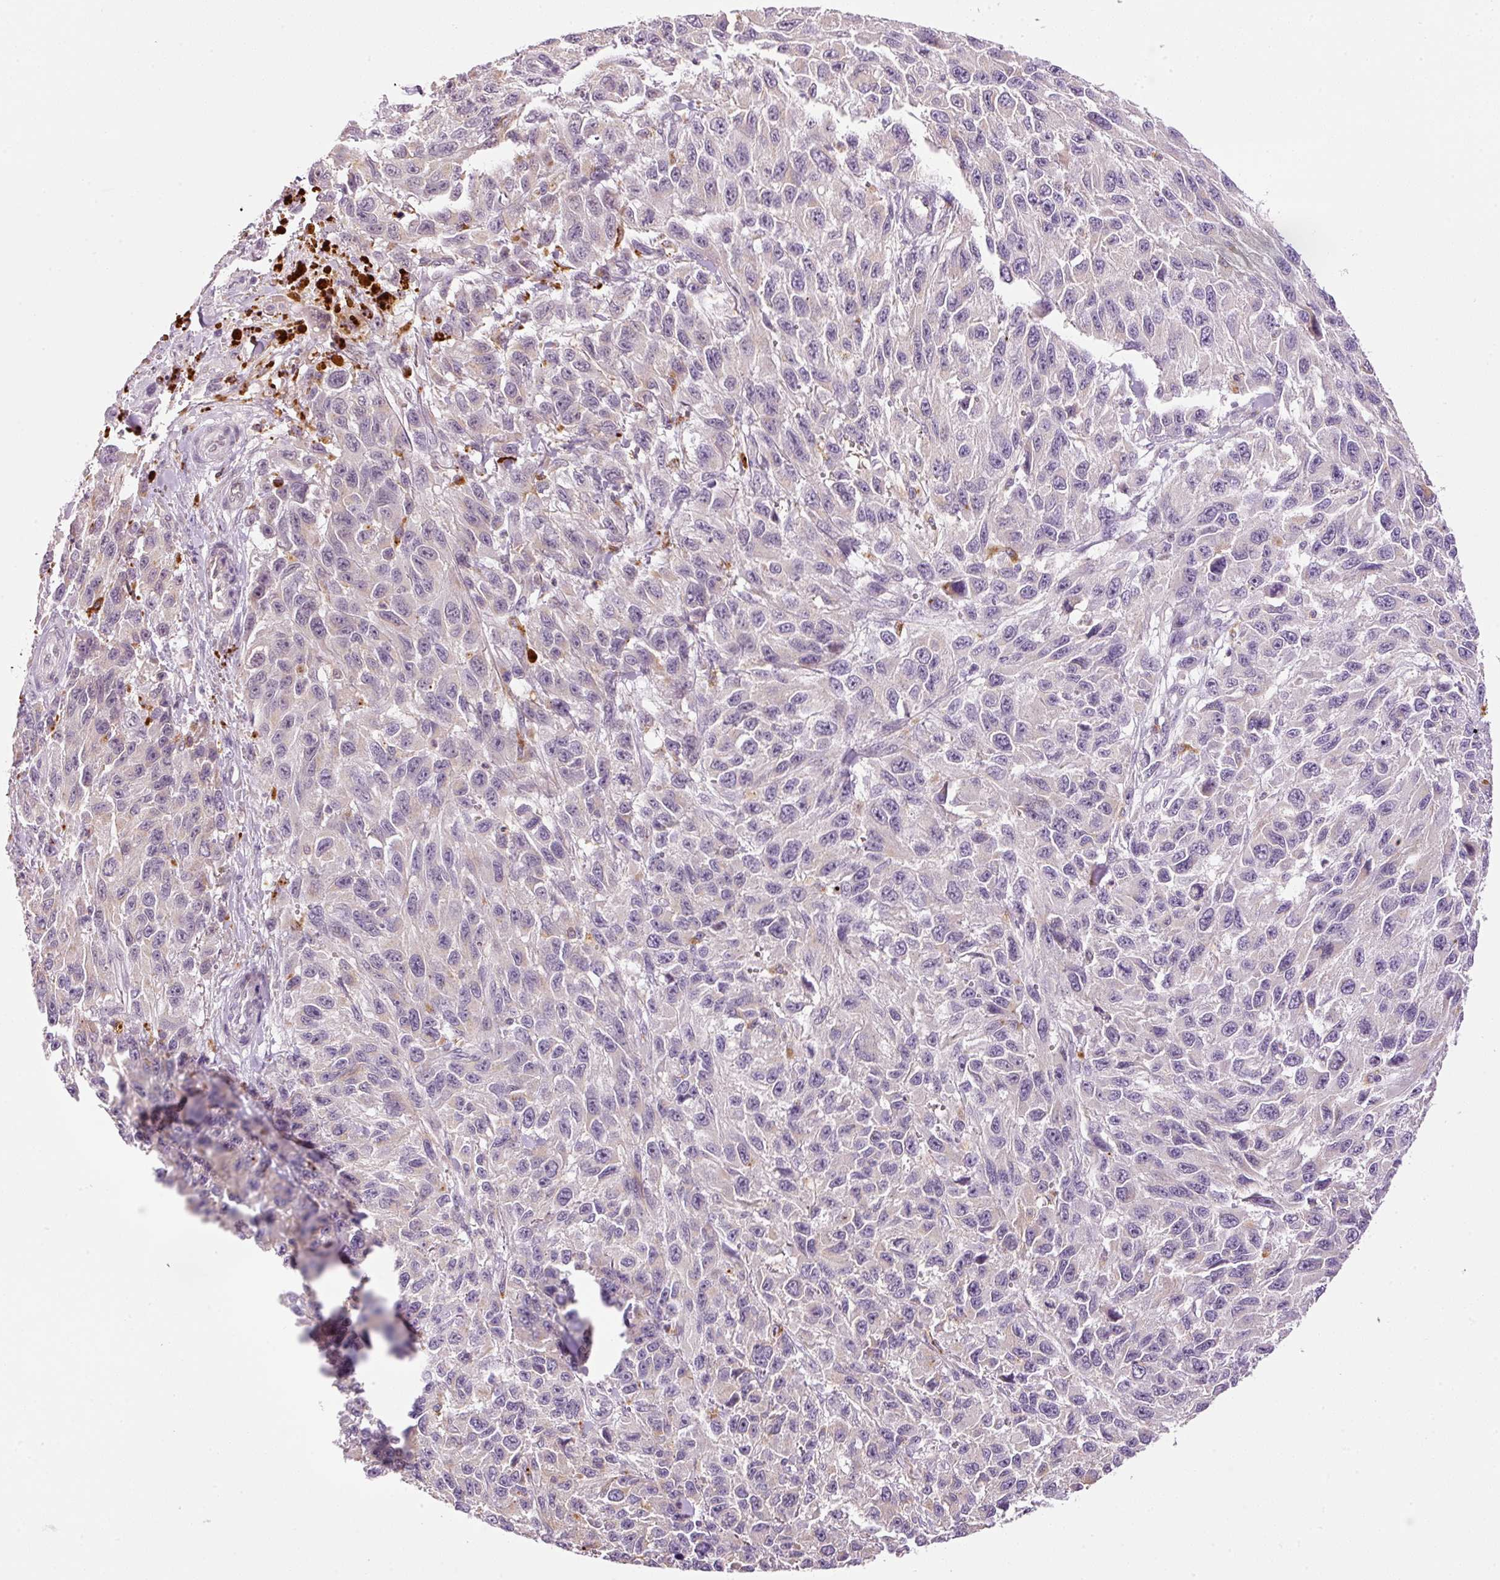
{"staining": {"intensity": "negative", "quantity": "none", "location": "none"}, "tissue": "melanoma", "cell_type": "Tumor cells", "image_type": "cancer", "snomed": [{"axis": "morphology", "description": "Malignant melanoma, NOS"}, {"axis": "topography", "description": "Skin"}], "caption": "Immunohistochemistry (IHC) image of neoplastic tissue: human malignant melanoma stained with DAB (3,3'-diaminobenzidine) demonstrates no significant protein positivity in tumor cells. (DAB (3,3'-diaminobenzidine) immunohistochemistry, high magnification).", "gene": "ZNF639", "patient": {"sex": "female", "age": 96}}